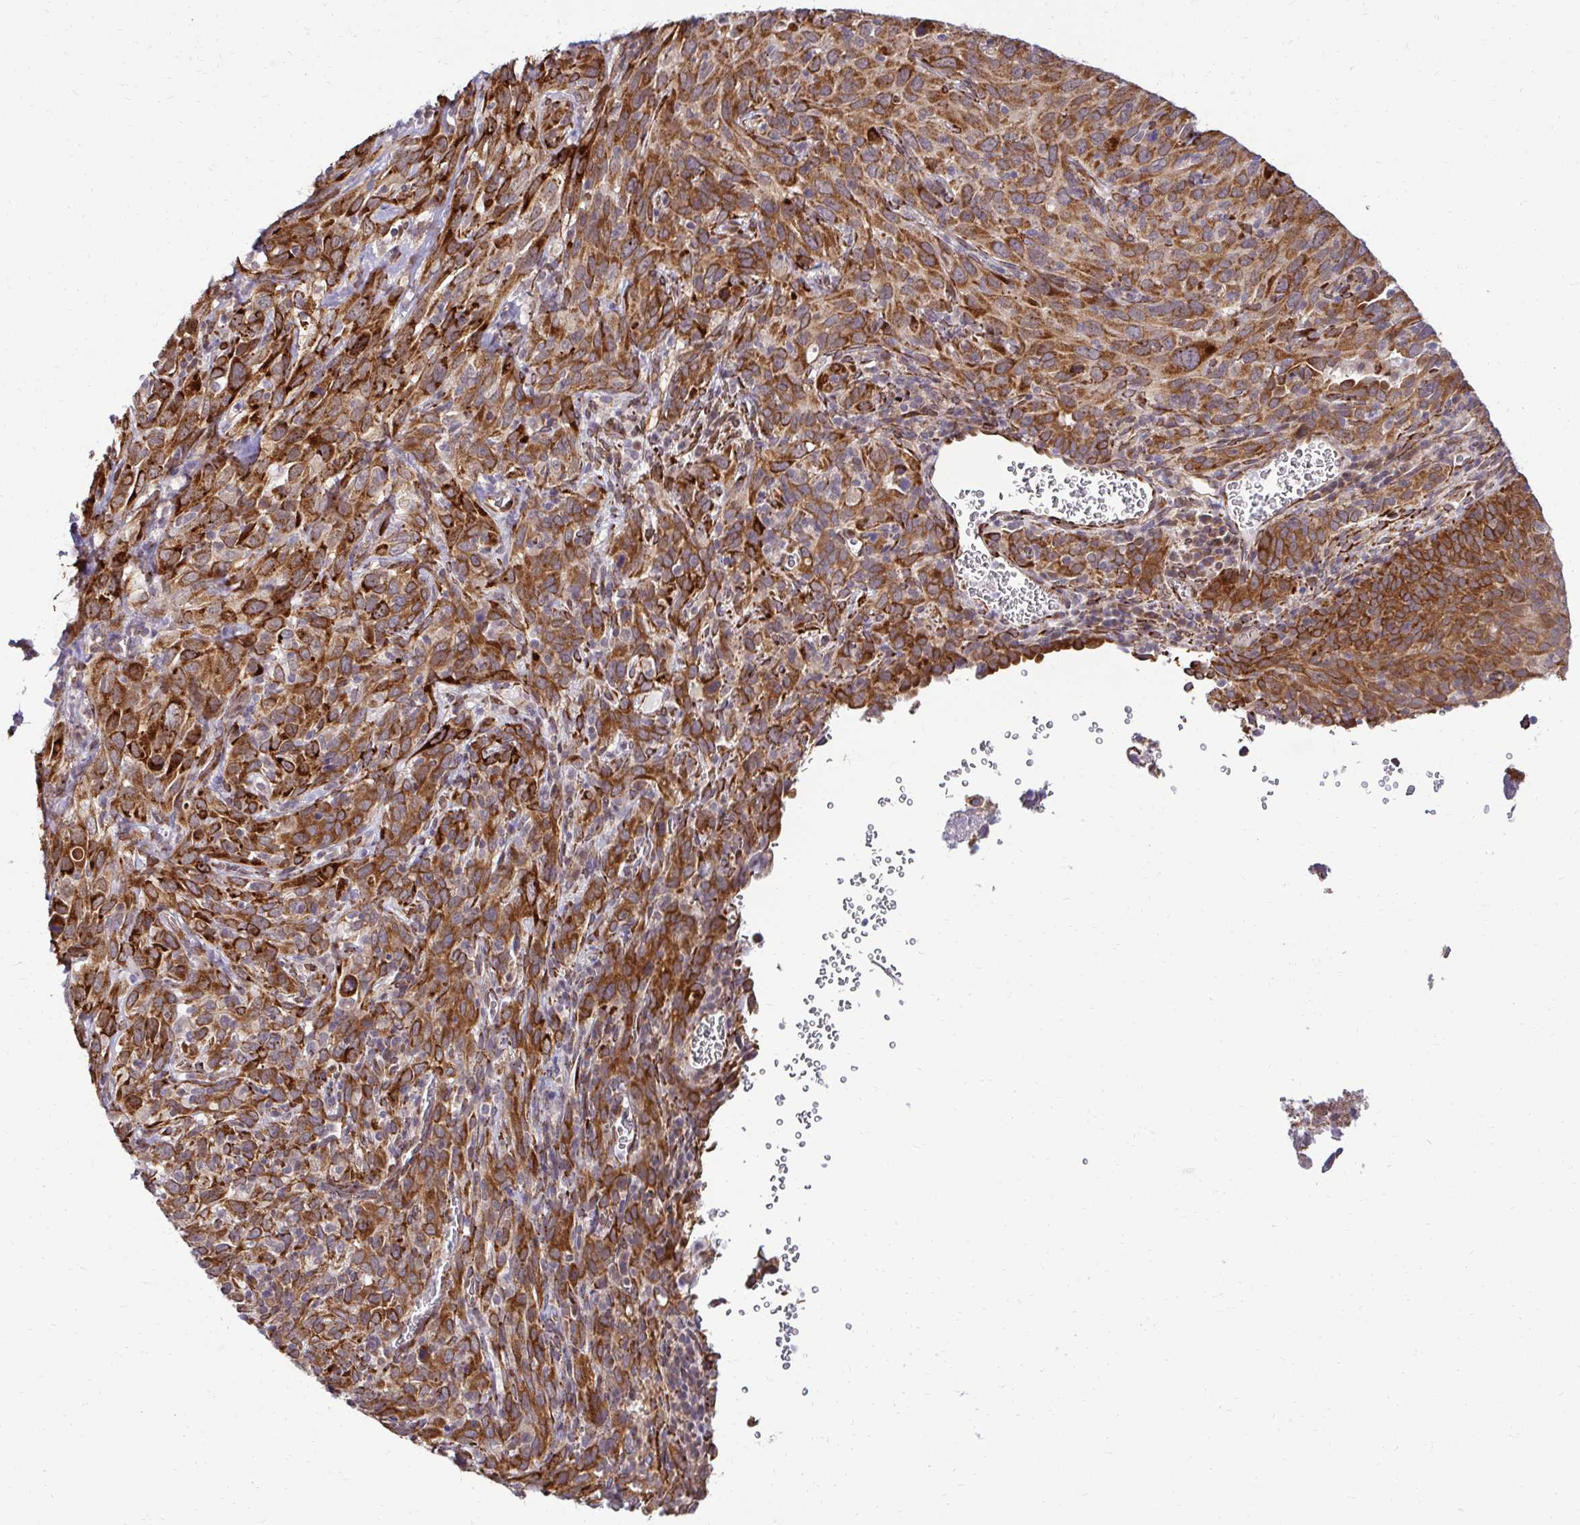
{"staining": {"intensity": "moderate", "quantity": ">75%", "location": "cytoplasmic/membranous"}, "tissue": "cervical cancer", "cell_type": "Tumor cells", "image_type": "cancer", "snomed": [{"axis": "morphology", "description": "Normal tissue, NOS"}, {"axis": "morphology", "description": "Squamous cell carcinoma, NOS"}, {"axis": "topography", "description": "Cervix"}], "caption": "Cervical squamous cell carcinoma tissue shows moderate cytoplasmic/membranous positivity in approximately >75% of tumor cells, visualized by immunohistochemistry.", "gene": "HPS1", "patient": {"sex": "female", "age": 51}}